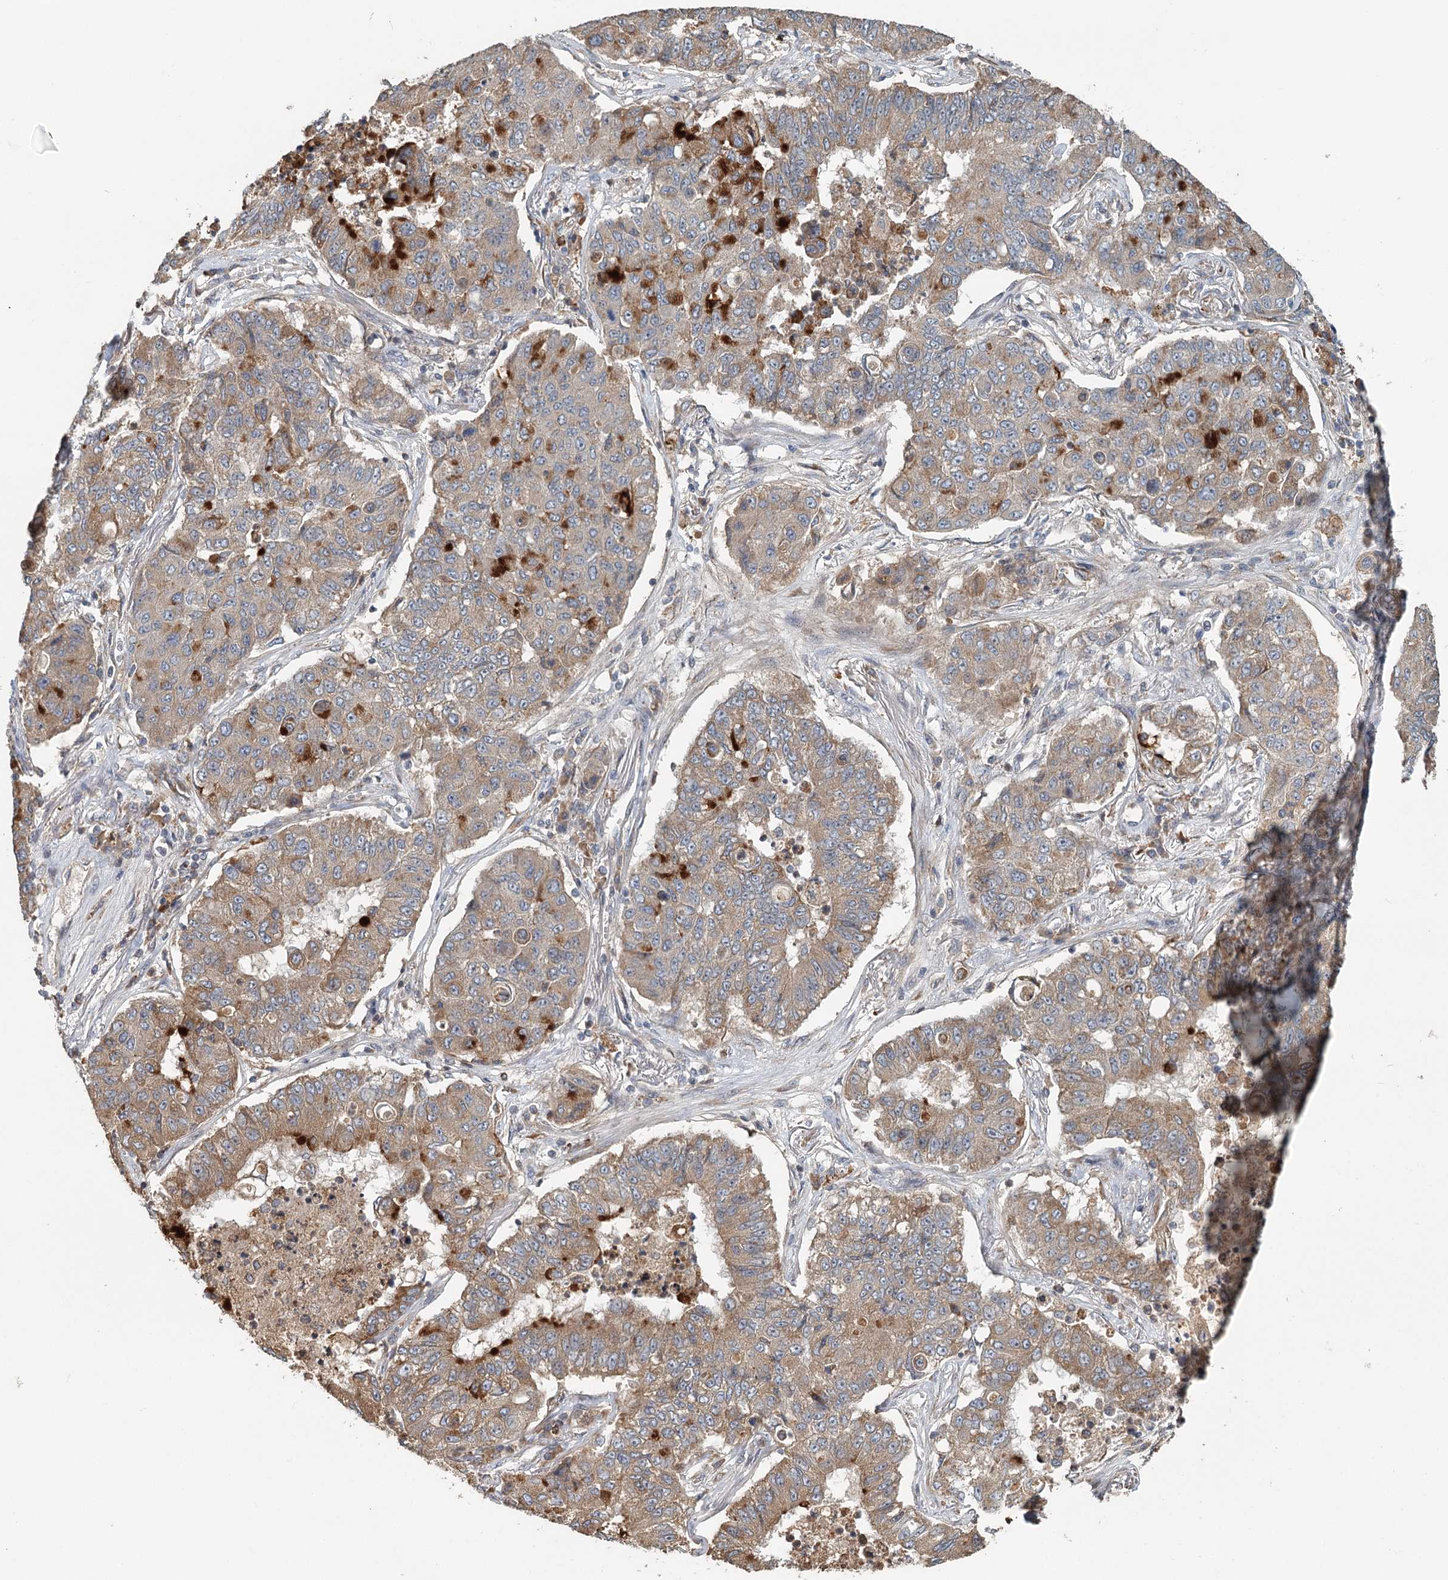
{"staining": {"intensity": "strong", "quantity": "25%-75%", "location": "cytoplasmic/membranous"}, "tissue": "lung cancer", "cell_type": "Tumor cells", "image_type": "cancer", "snomed": [{"axis": "morphology", "description": "Squamous cell carcinoma, NOS"}, {"axis": "topography", "description": "Lung"}], "caption": "Protein staining of lung cancer (squamous cell carcinoma) tissue reveals strong cytoplasmic/membranous staining in about 25%-75% of tumor cells.", "gene": "RNF111", "patient": {"sex": "male", "age": 74}}